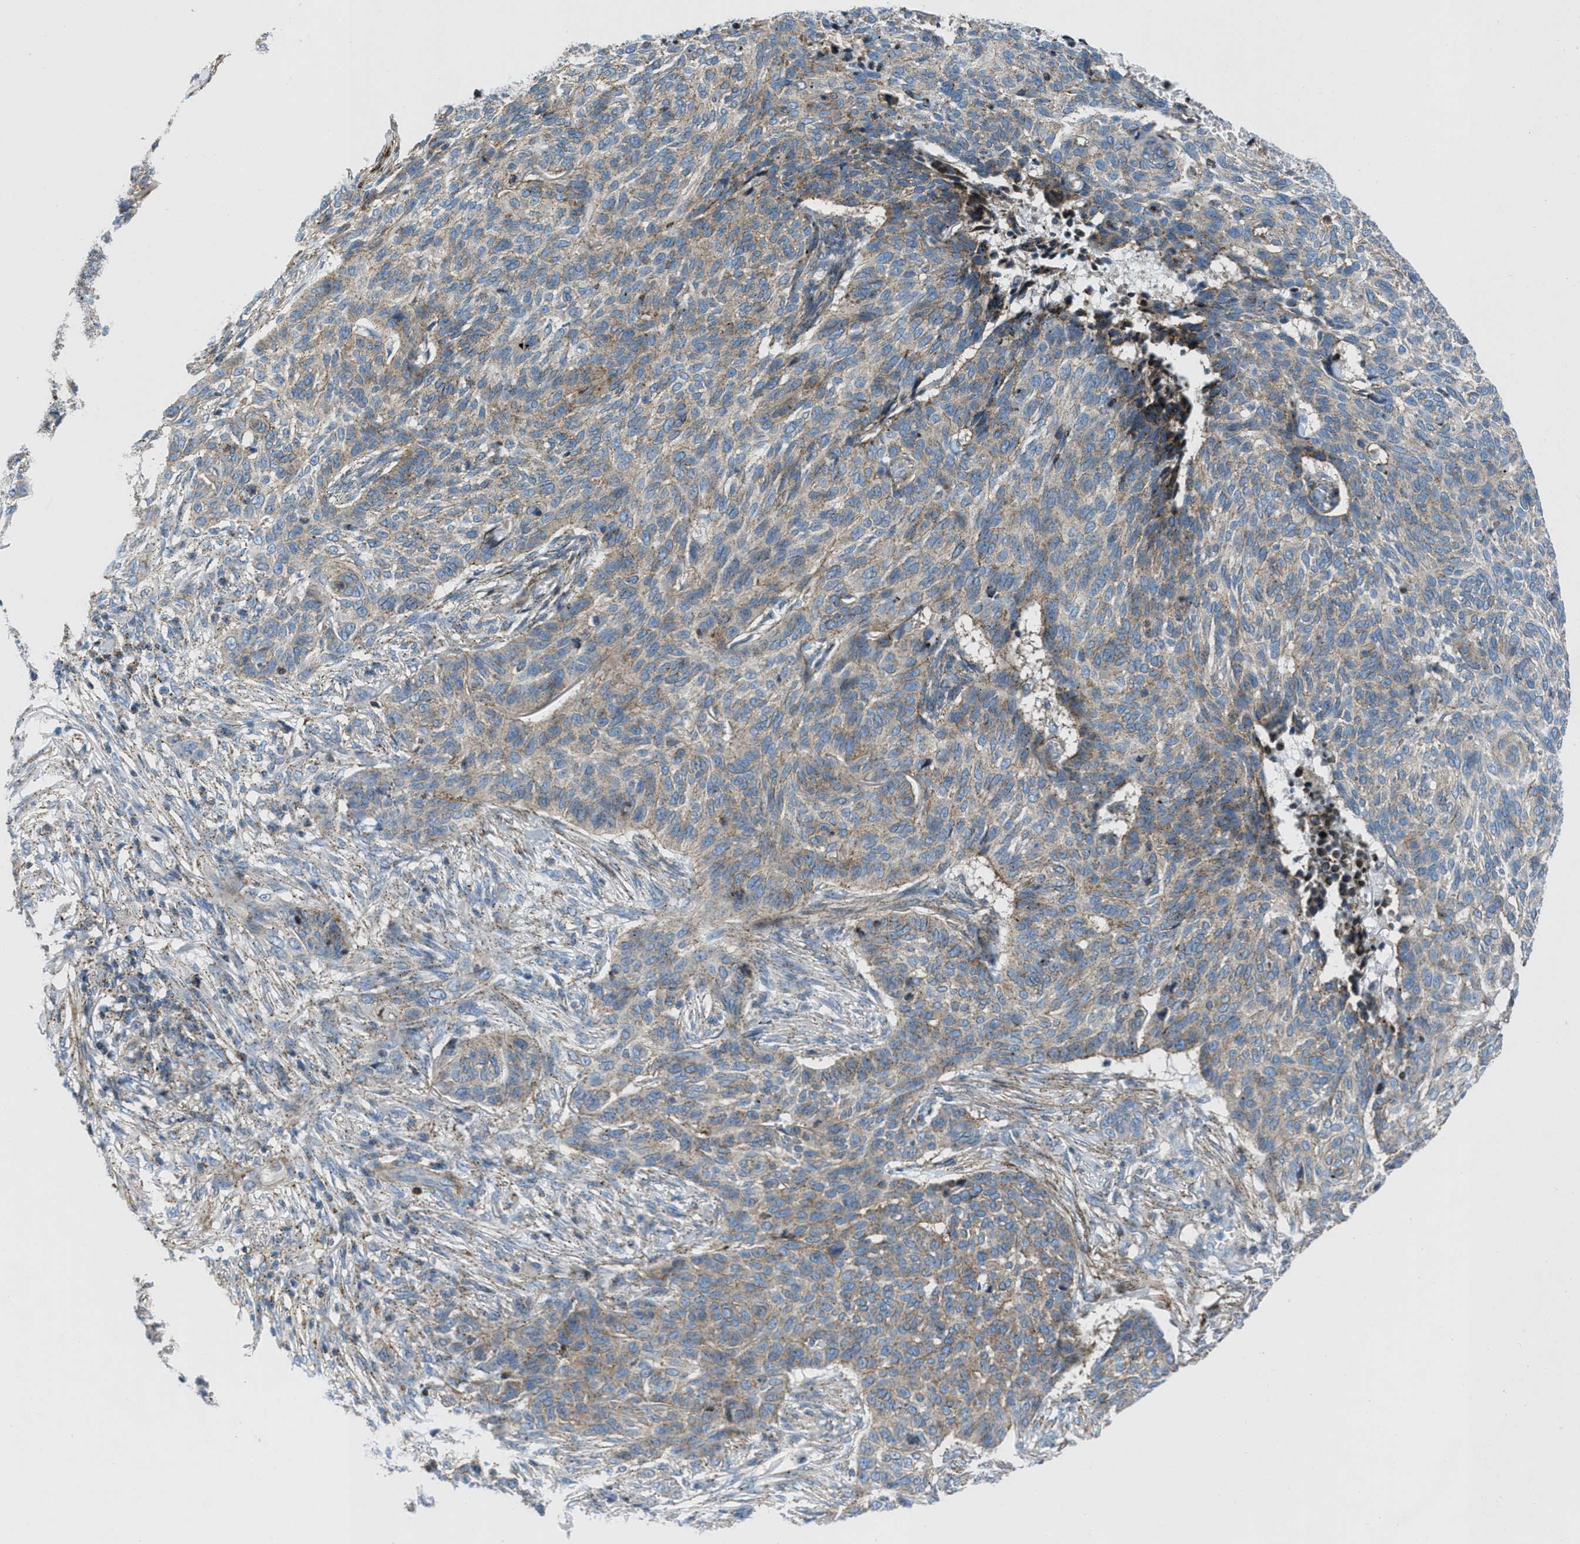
{"staining": {"intensity": "weak", "quantity": ">75%", "location": "cytoplasmic/membranous"}, "tissue": "skin cancer", "cell_type": "Tumor cells", "image_type": "cancer", "snomed": [{"axis": "morphology", "description": "Basal cell carcinoma"}, {"axis": "topography", "description": "Skin"}], "caption": "Tumor cells exhibit low levels of weak cytoplasmic/membranous expression in about >75% of cells in human basal cell carcinoma (skin).", "gene": "MFSD13A", "patient": {"sex": "male", "age": 85}}